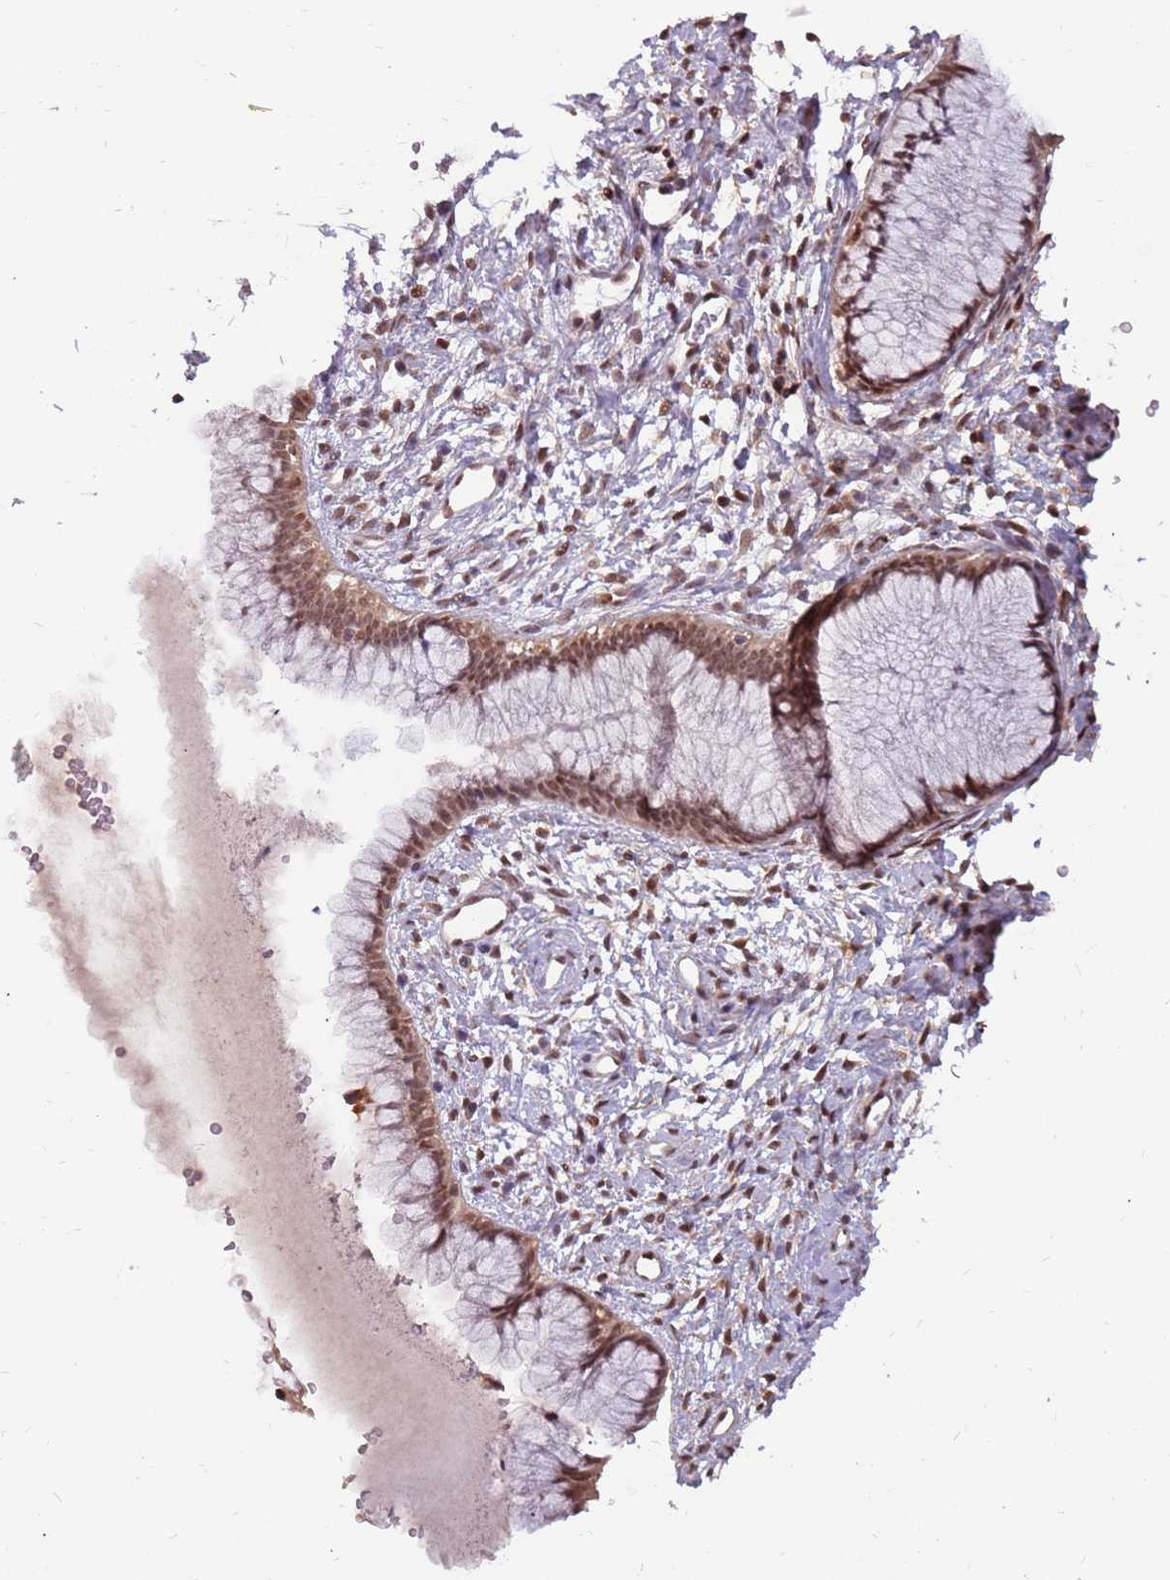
{"staining": {"intensity": "moderate", "quantity": ">75%", "location": "nuclear"}, "tissue": "cervix", "cell_type": "Glandular cells", "image_type": "normal", "snomed": [{"axis": "morphology", "description": "Normal tissue, NOS"}, {"axis": "topography", "description": "Cervix"}], "caption": "An image of cervix stained for a protein exhibits moderate nuclear brown staining in glandular cells.", "gene": "GBP2", "patient": {"sex": "female", "age": 42}}